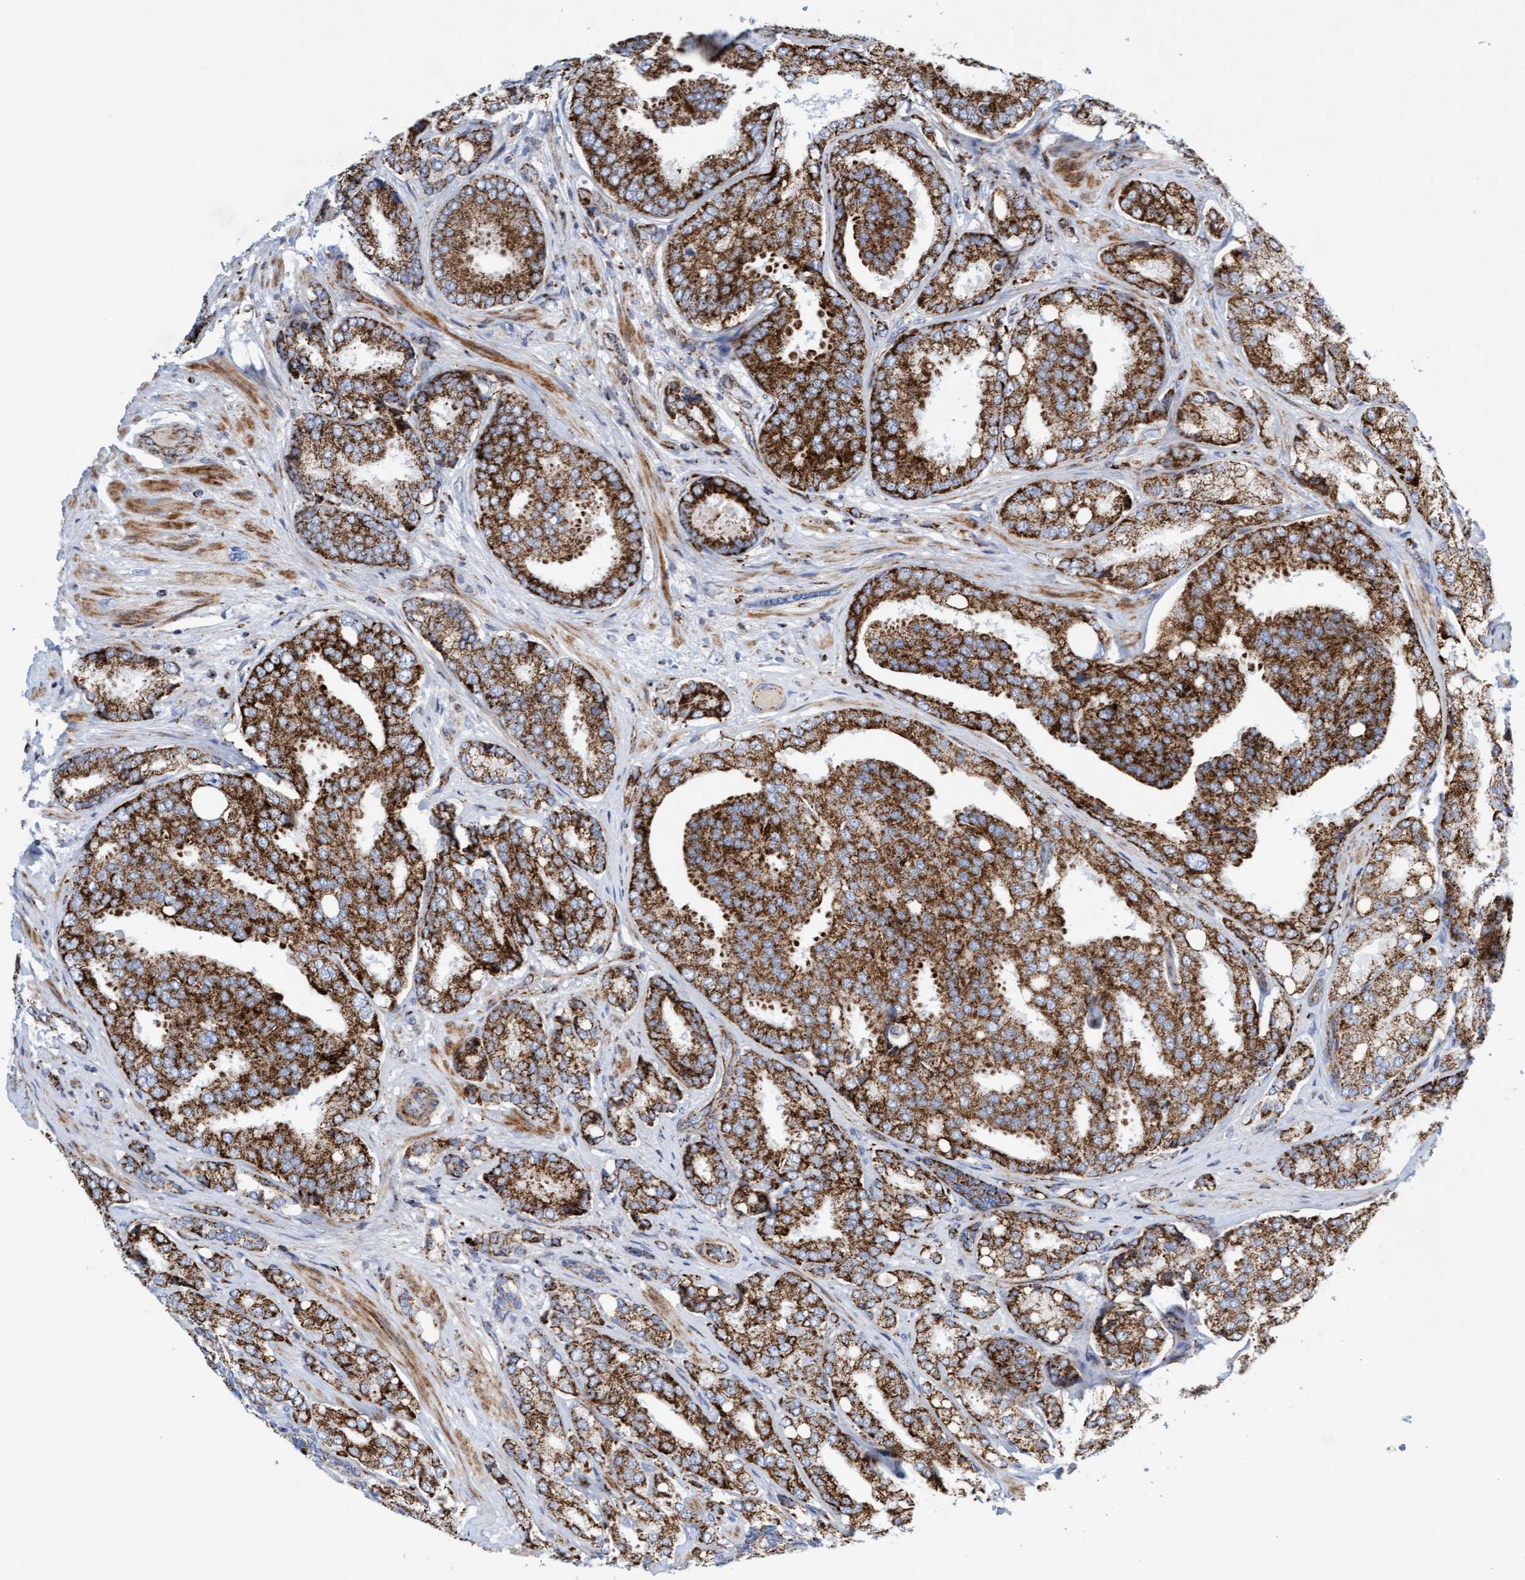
{"staining": {"intensity": "strong", "quantity": ">75%", "location": "cytoplasmic/membranous"}, "tissue": "prostate cancer", "cell_type": "Tumor cells", "image_type": "cancer", "snomed": [{"axis": "morphology", "description": "Adenocarcinoma, High grade"}, {"axis": "topography", "description": "Prostate"}], "caption": "Immunohistochemistry (IHC) of prostate cancer (adenocarcinoma (high-grade)) displays high levels of strong cytoplasmic/membranous expression in approximately >75% of tumor cells.", "gene": "GGTA1", "patient": {"sex": "male", "age": 50}}